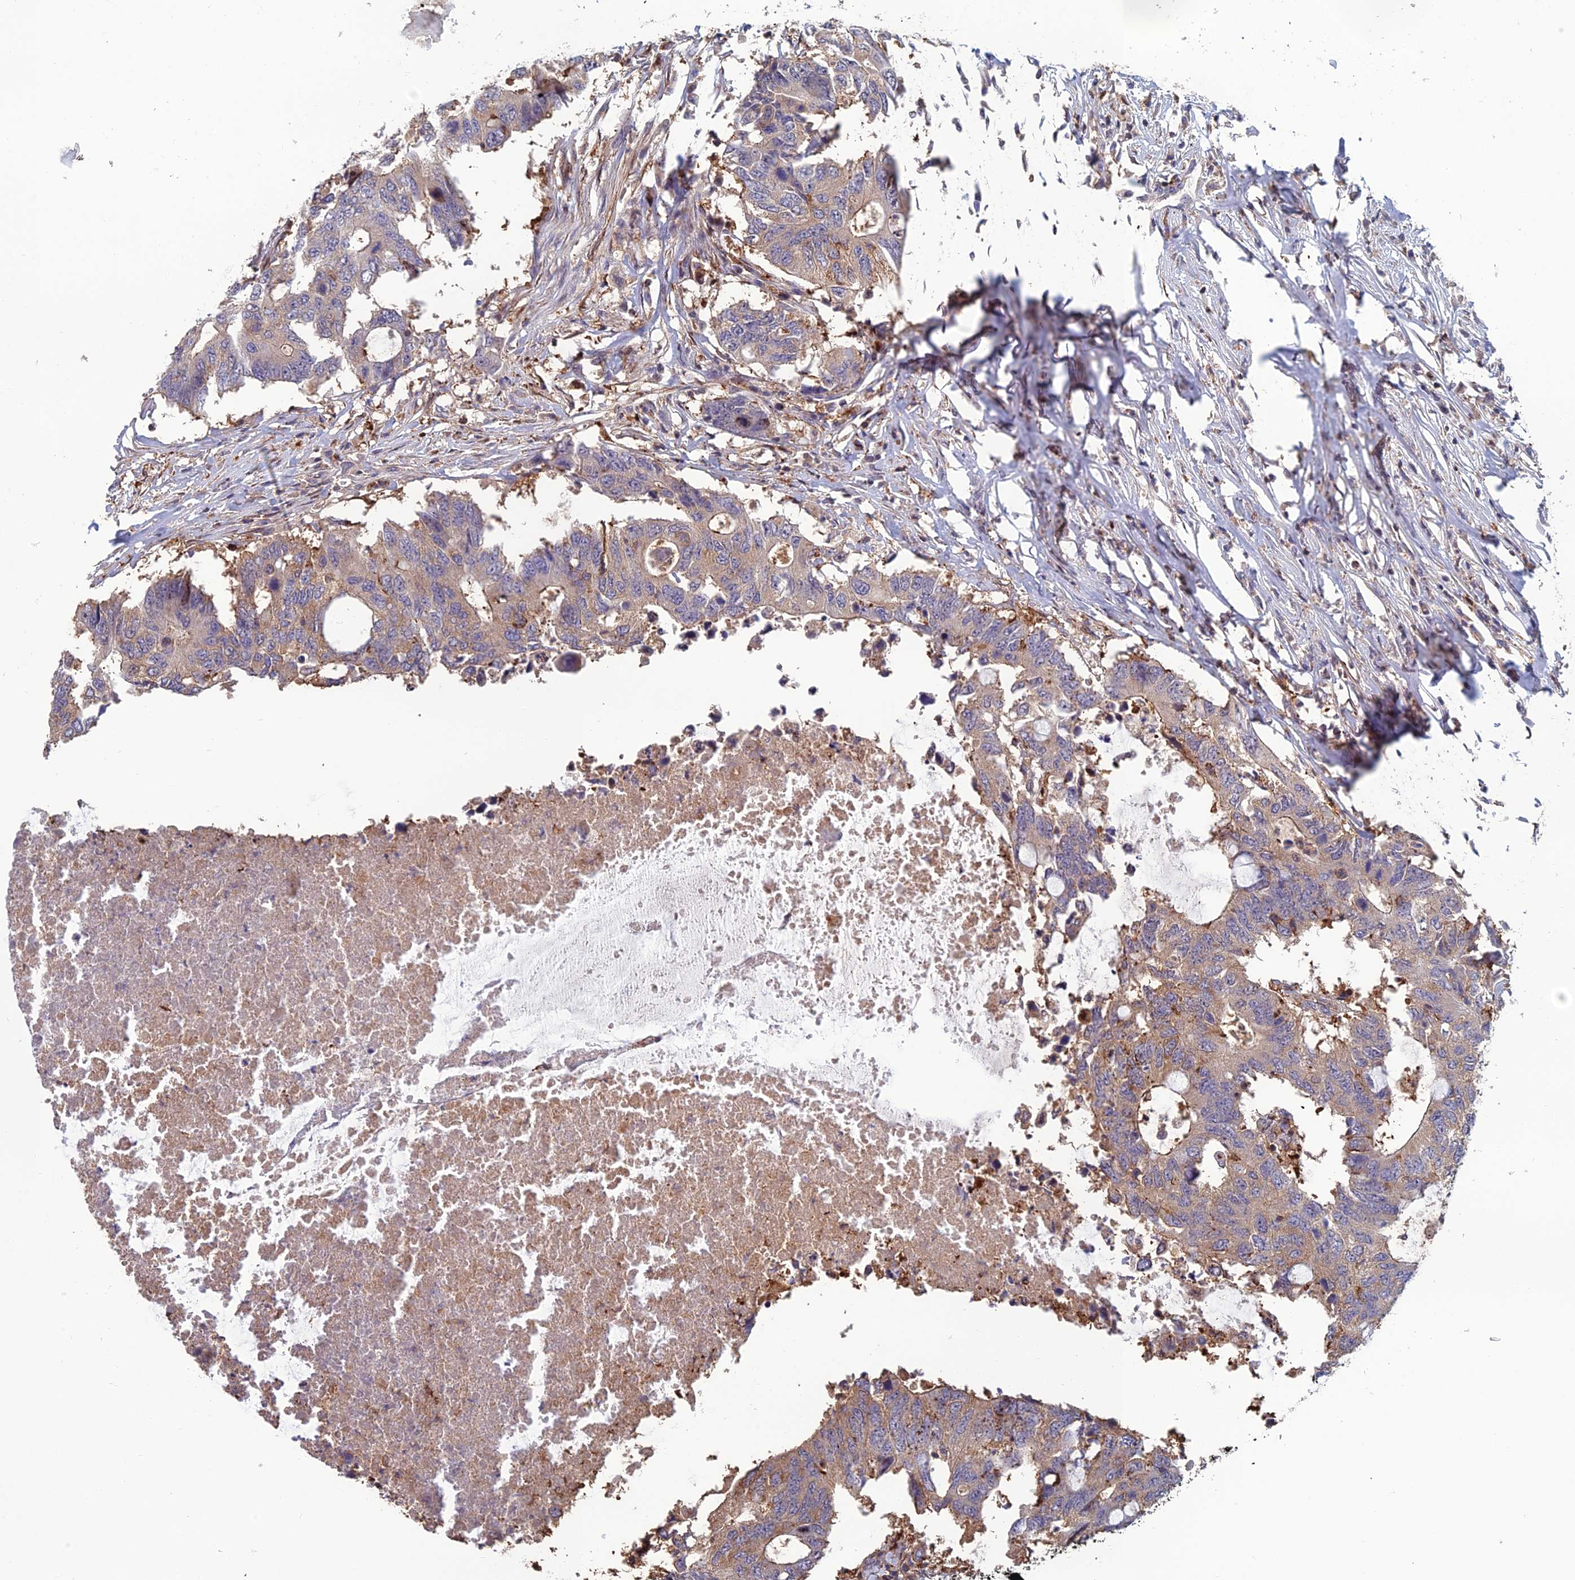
{"staining": {"intensity": "weak", "quantity": ">75%", "location": "cytoplasmic/membranous"}, "tissue": "colorectal cancer", "cell_type": "Tumor cells", "image_type": "cancer", "snomed": [{"axis": "morphology", "description": "Adenocarcinoma, NOS"}, {"axis": "topography", "description": "Colon"}], "caption": "This micrograph demonstrates immunohistochemistry (IHC) staining of colorectal cancer (adenocarcinoma), with low weak cytoplasmic/membranous positivity in about >75% of tumor cells.", "gene": "C15orf62", "patient": {"sex": "male", "age": 71}}